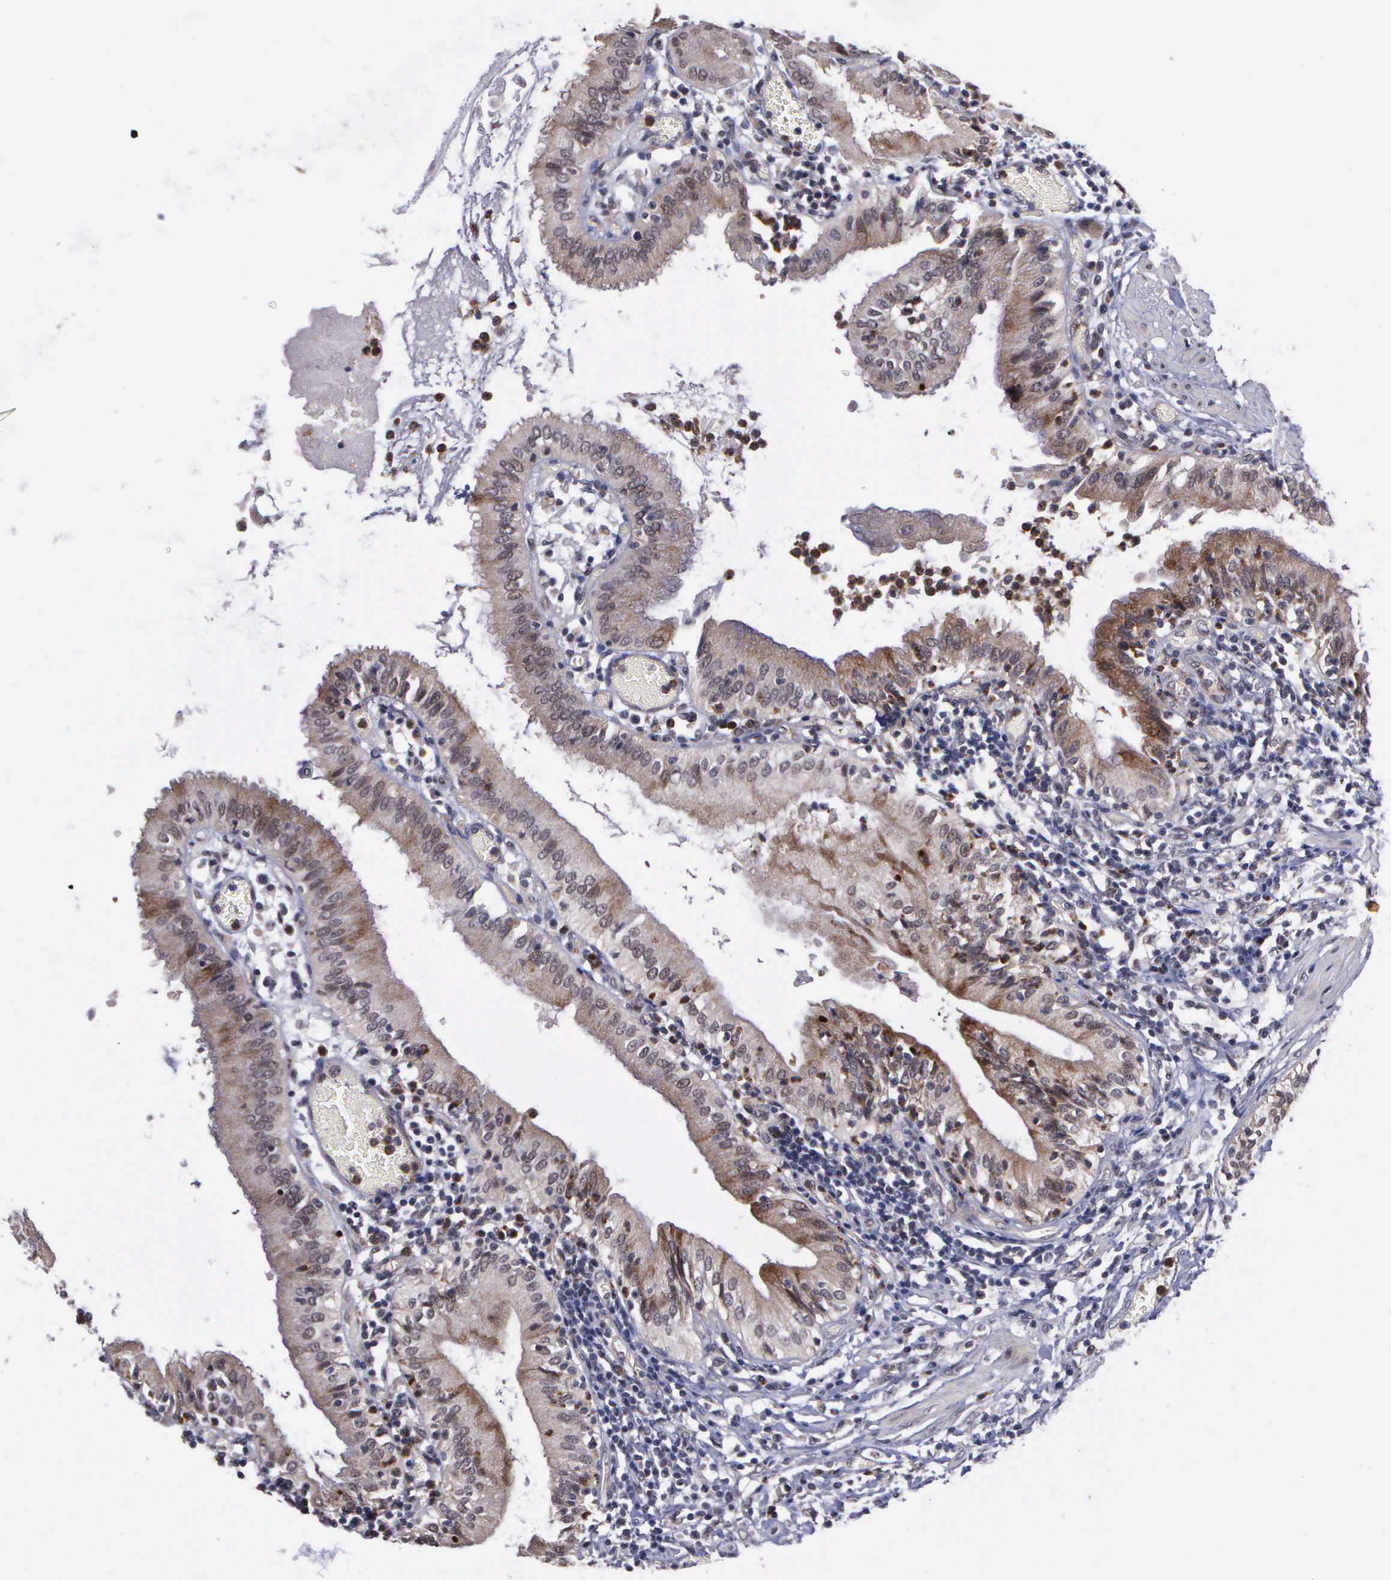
{"staining": {"intensity": "moderate", "quantity": ">75%", "location": "cytoplasmic/membranous,nuclear"}, "tissue": "gallbladder", "cell_type": "Glandular cells", "image_type": "normal", "snomed": [{"axis": "morphology", "description": "Normal tissue, NOS"}, {"axis": "topography", "description": "Gallbladder"}], "caption": "Glandular cells reveal moderate cytoplasmic/membranous,nuclear staining in about >75% of cells in normal gallbladder.", "gene": "MAP3K9", "patient": {"sex": "male", "age": 58}}